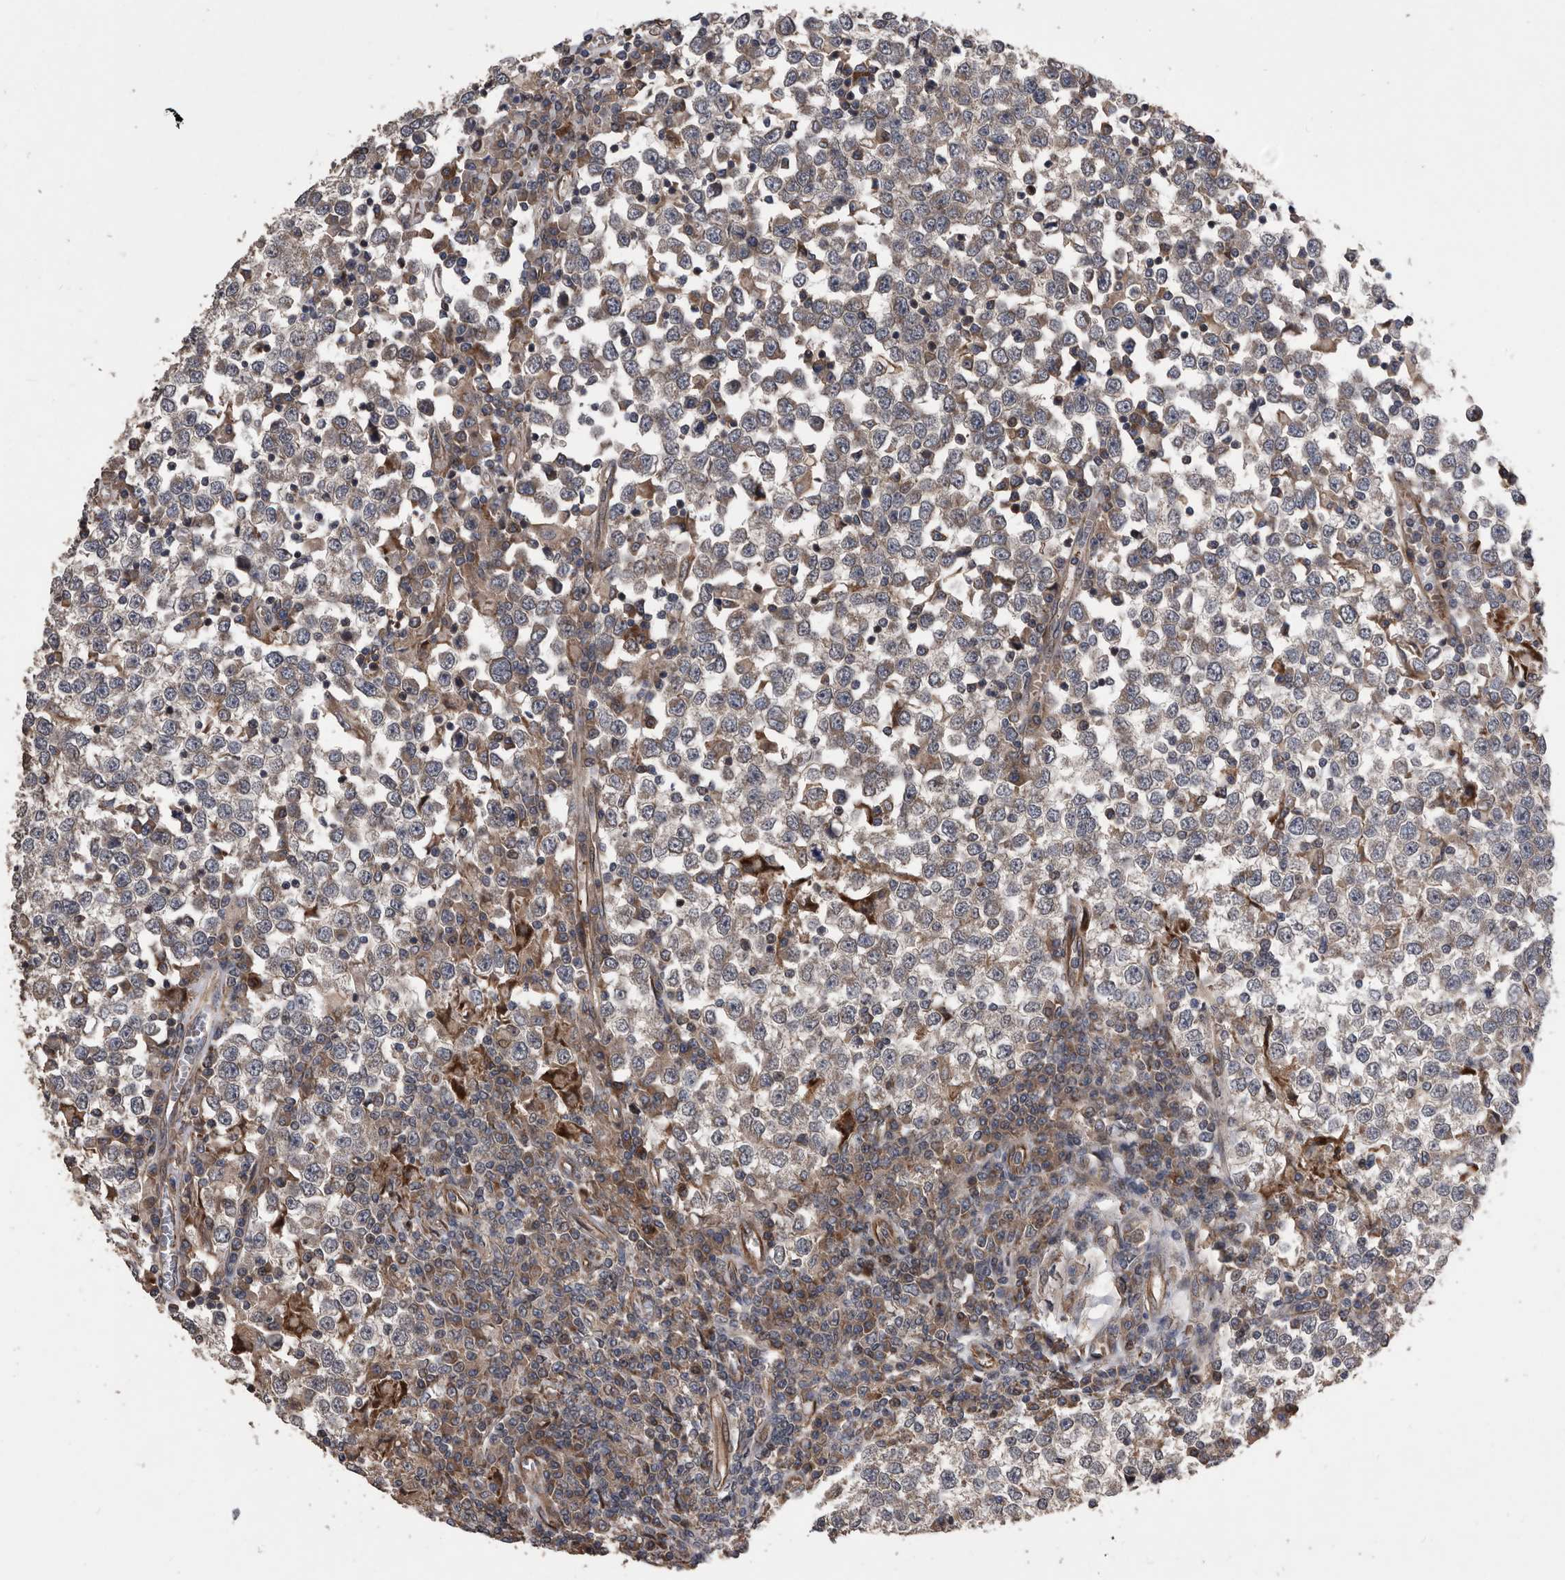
{"staining": {"intensity": "weak", "quantity": "25%-75%", "location": "cytoplasmic/membranous"}, "tissue": "testis cancer", "cell_type": "Tumor cells", "image_type": "cancer", "snomed": [{"axis": "morphology", "description": "Seminoma, NOS"}, {"axis": "topography", "description": "Testis"}], "caption": "Immunohistochemistry (IHC) (DAB (3,3'-diaminobenzidine)) staining of testis cancer (seminoma) demonstrates weak cytoplasmic/membranous protein staining in about 25%-75% of tumor cells. The protein of interest is stained brown, and the nuclei are stained in blue (DAB IHC with brightfield microscopy, high magnification).", "gene": "SERINC2", "patient": {"sex": "male", "age": 65}}